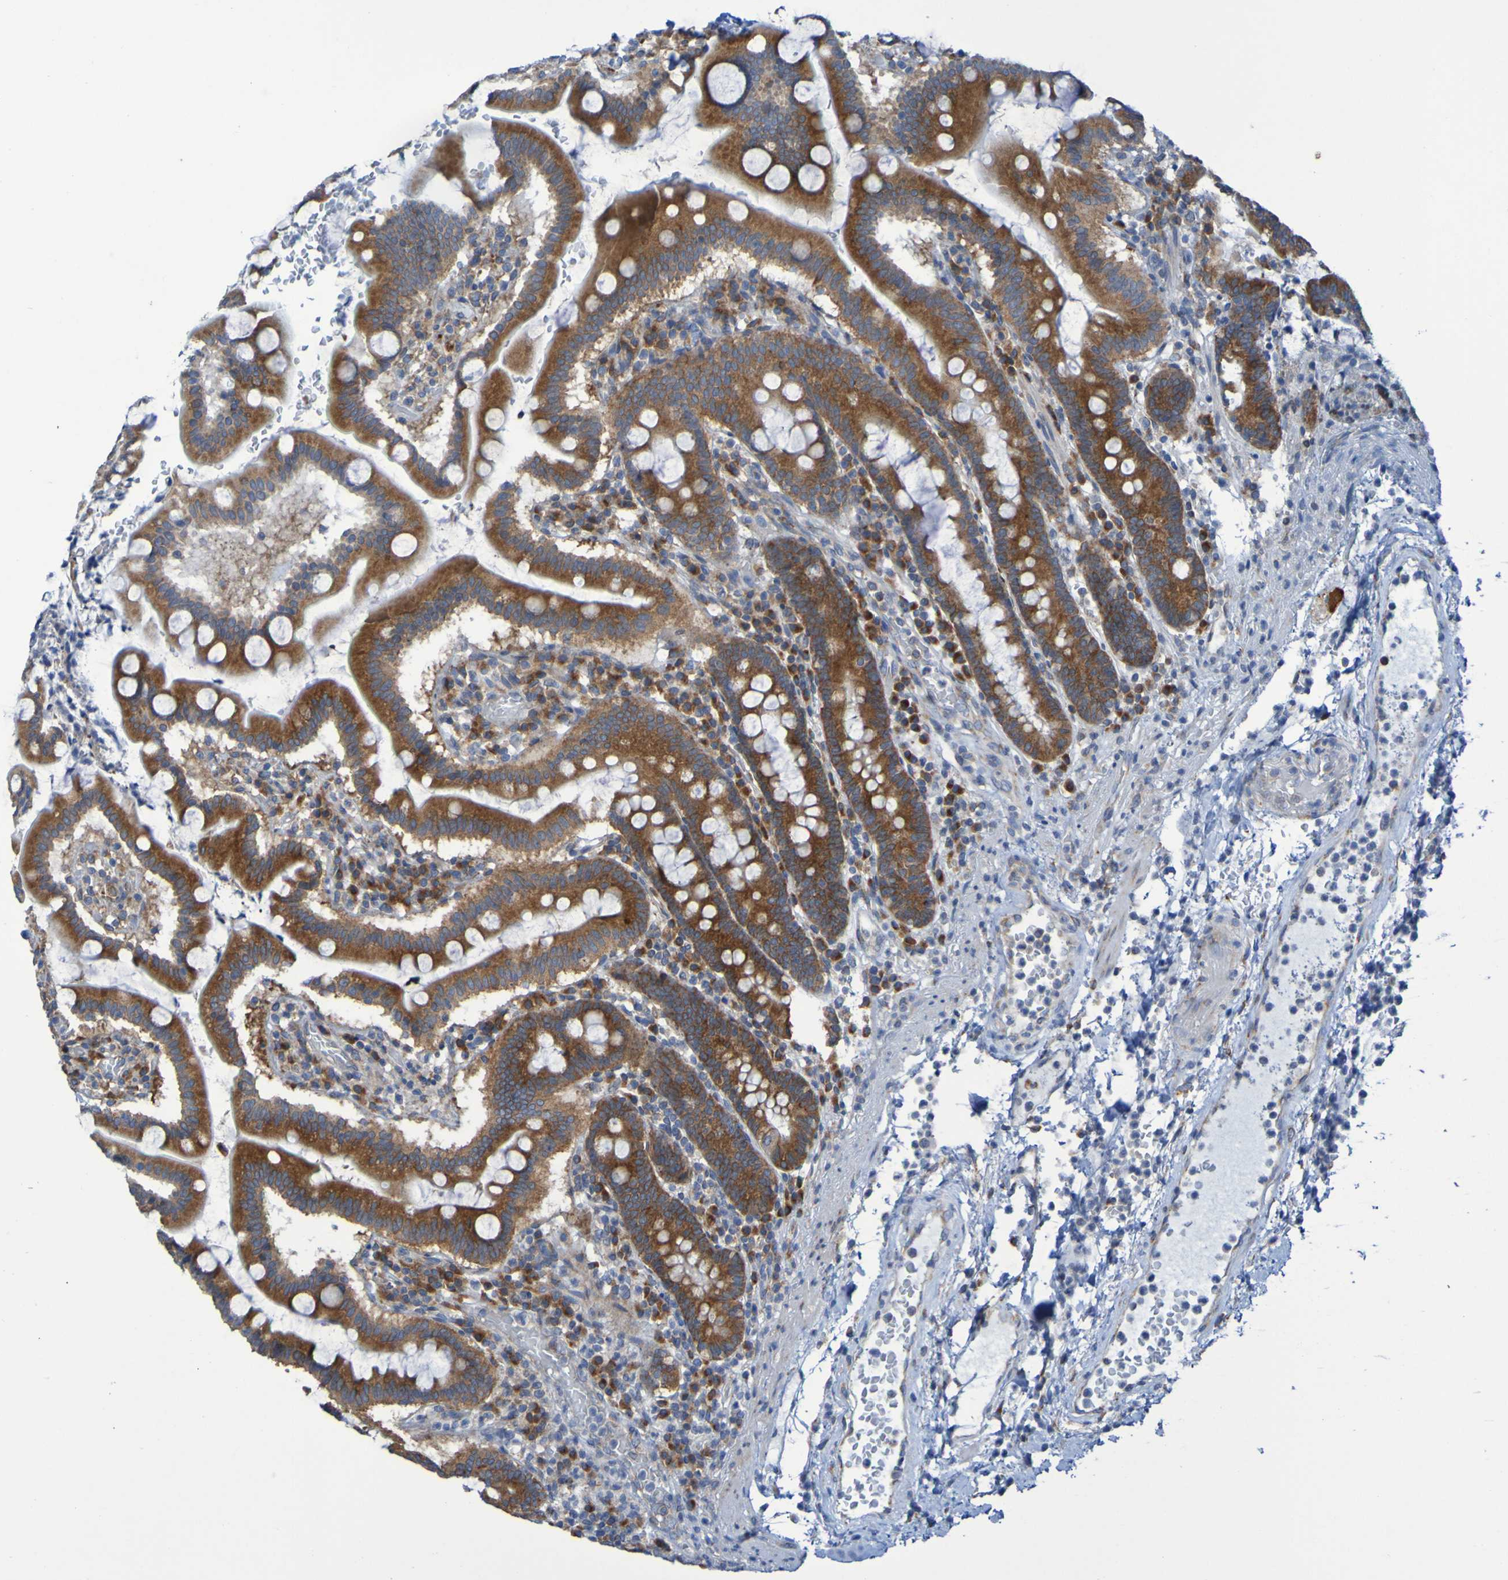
{"staining": {"intensity": "moderate", "quantity": ">75%", "location": "cytoplasmic/membranous"}, "tissue": "stomach", "cell_type": "Glandular cells", "image_type": "normal", "snomed": [{"axis": "morphology", "description": "Normal tissue, NOS"}, {"axis": "topography", "description": "Stomach, upper"}], "caption": "Unremarkable stomach demonstrates moderate cytoplasmic/membranous expression in approximately >75% of glandular cells, visualized by immunohistochemistry. The staining was performed using DAB, with brown indicating positive protein expression. Nuclei are stained blue with hematoxylin.", "gene": "FKBP3", "patient": {"sex": "male", "age": 68}}